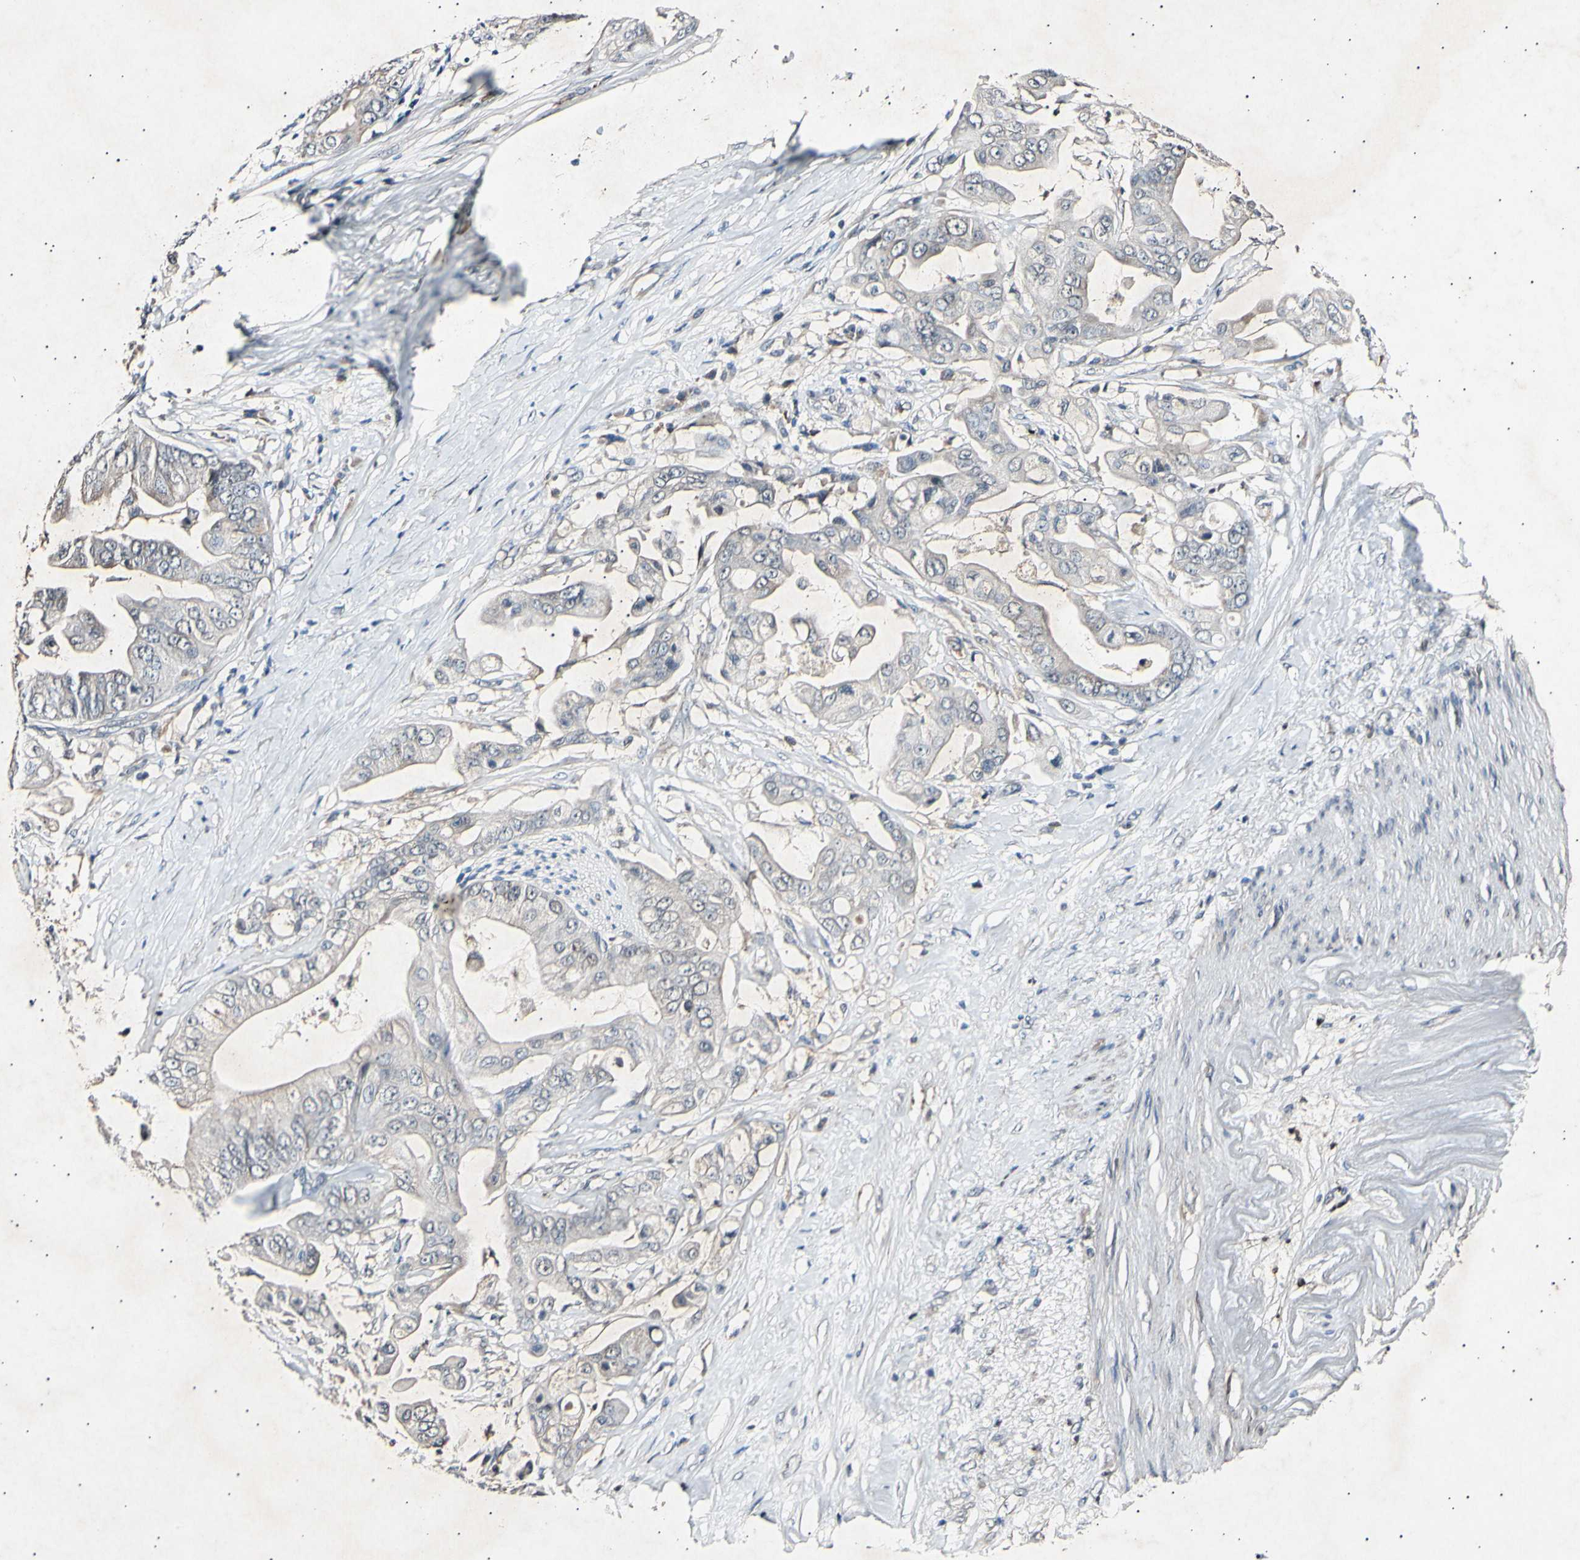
{"staining": {"intensity": "weak", "quantity": "<25%", "location": "cytoplasmic/membranous"}, "tissue": "pancreatic cancer", "cell_type": "Tumor cells", "image_type": "cancer", "snomed": [{"axis": "morphology", "description": "Adenocarcinoma, NOS"}, {"axis": "topography", "description": "Pancreas"}], "caption": "Pancreatic cancer stained for a protein using immunohistochemistry exhibits no positivity tumor cells.", "gene": "ADCY3", "patient": {"sex": "female", "age": 75}}